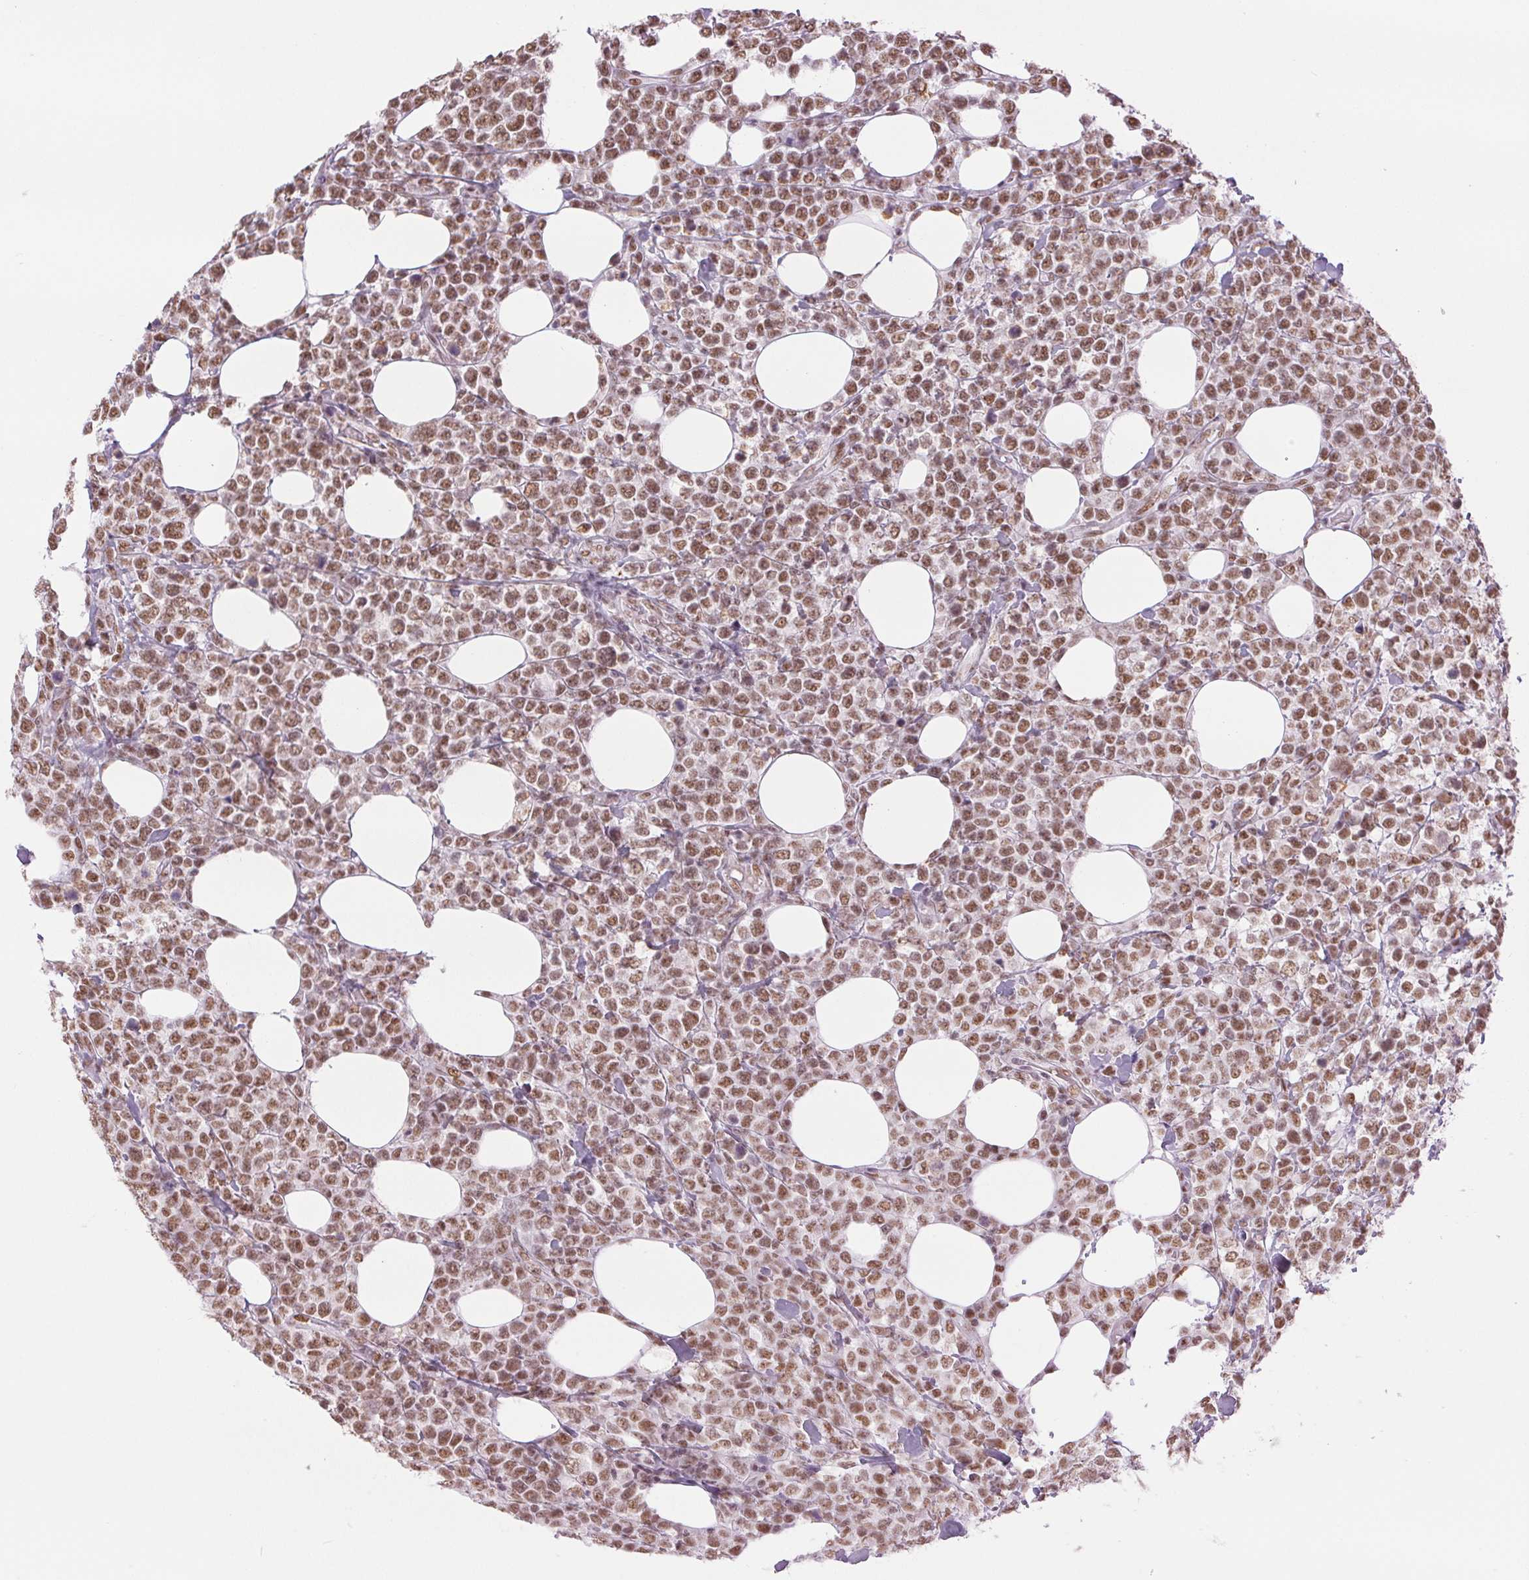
{"staining": {"intensity": "moderate", "quantity": ">75%", "location": "nuclear"}, "tissue": "lymphoma", "cell_type": "Tumor cells", "image_type": "cancer", "snomed": [{"axis": "morphology", "description": "Malignant lymphoma, non-Hodgkin's type, High grade"}, {"axis": "topography", "description": "Soft tissue"}], "caption": "A histopathology image of human lymphoma stained for a protein reveals moderate nuclear brown staining in tumor cells.", "gene": "ZFR2", "patient": {"sex": "female", "age": 56}}